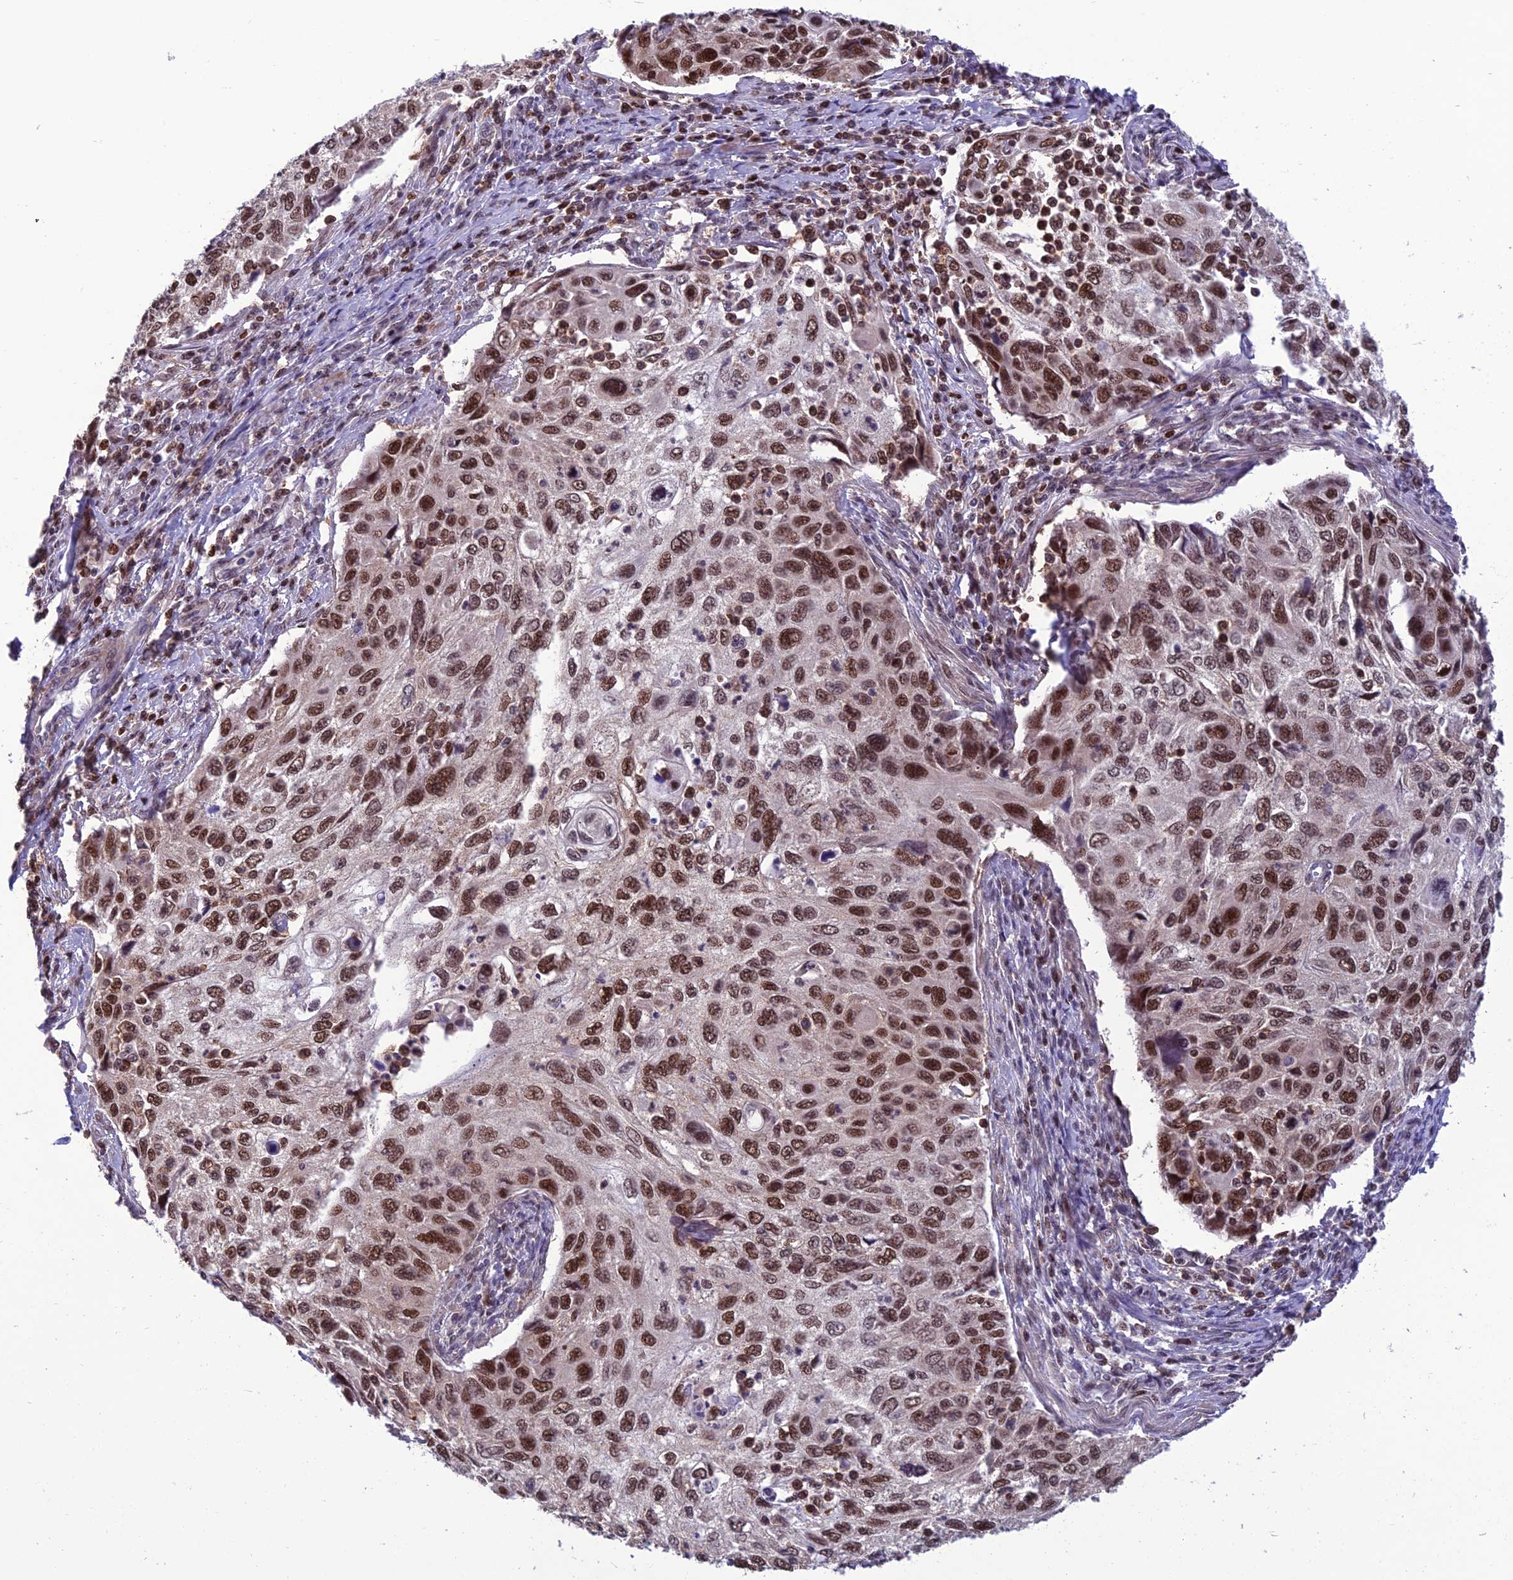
{"staining": {"intensity": "strong", "quantity": ">75%", "location": "nuclear"}, "tissue": "cervical cancer", "cell_type": "Tumor cells", "image_type": "cancer", "snomed": [{"axis": "morphology", "description": "Squamous cell carcinoma, NOS"}, {"axis": "topography", "description": "Cervix"}], "caption": "IHC histopathology image of neoplastic tissue: squamous cell carcinoma (cervical) stained using IHC displays high levels of strong protein expression localized specifically in the nuclear of tumor cells, appearing as a nuclear brown color.", "gene": "MIS12", "patient": {"sex": "female", "age": 70}}